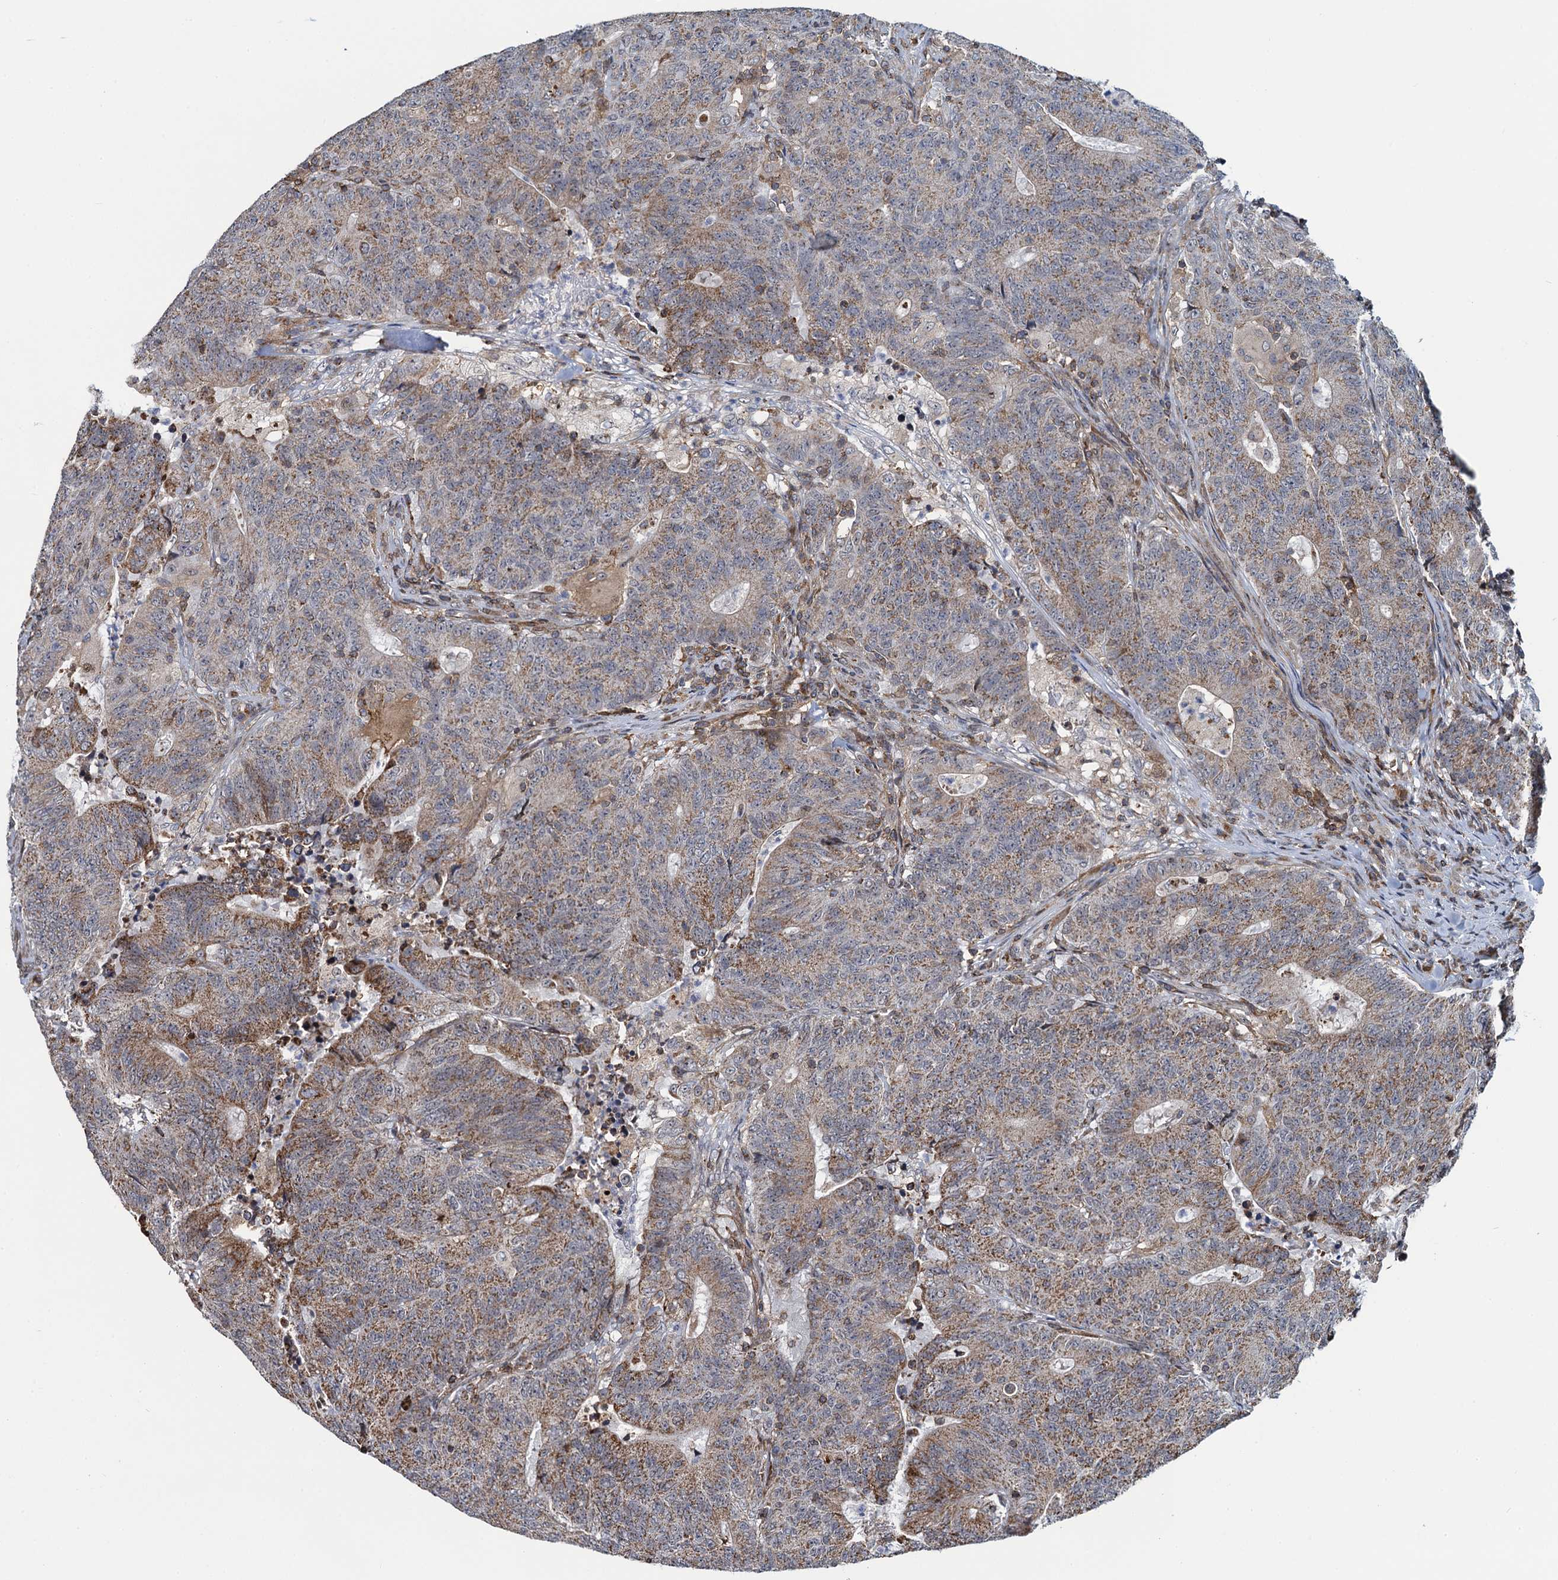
{"staining": {"intensity": "moderate", "quantity": ">75%", "location": "cytoplasmic/membranous"}, "tissue": "colorectal cancer", "cell_type": "Tumor cells", "image_type": "cancer", "snomed": [{"axis": "morphology", "description": "Adenocarcinoma, NOS"}, {"axis": "topography", "description": "Colon"}], "caption": "Immunohistochemical staining of adenocarcinoma (colorectal) shows moderate cytoplasmic/membranous protein expression in approximately >75% of tumor cells. Using DAB (3,3'-diaminobenzidine) (brown) and hematoxylin (blue) stains, captured at high magnification using brightfield microscopy.", "gene": "CCDC102A", "patient": {"sex": "female", "age": 75}}